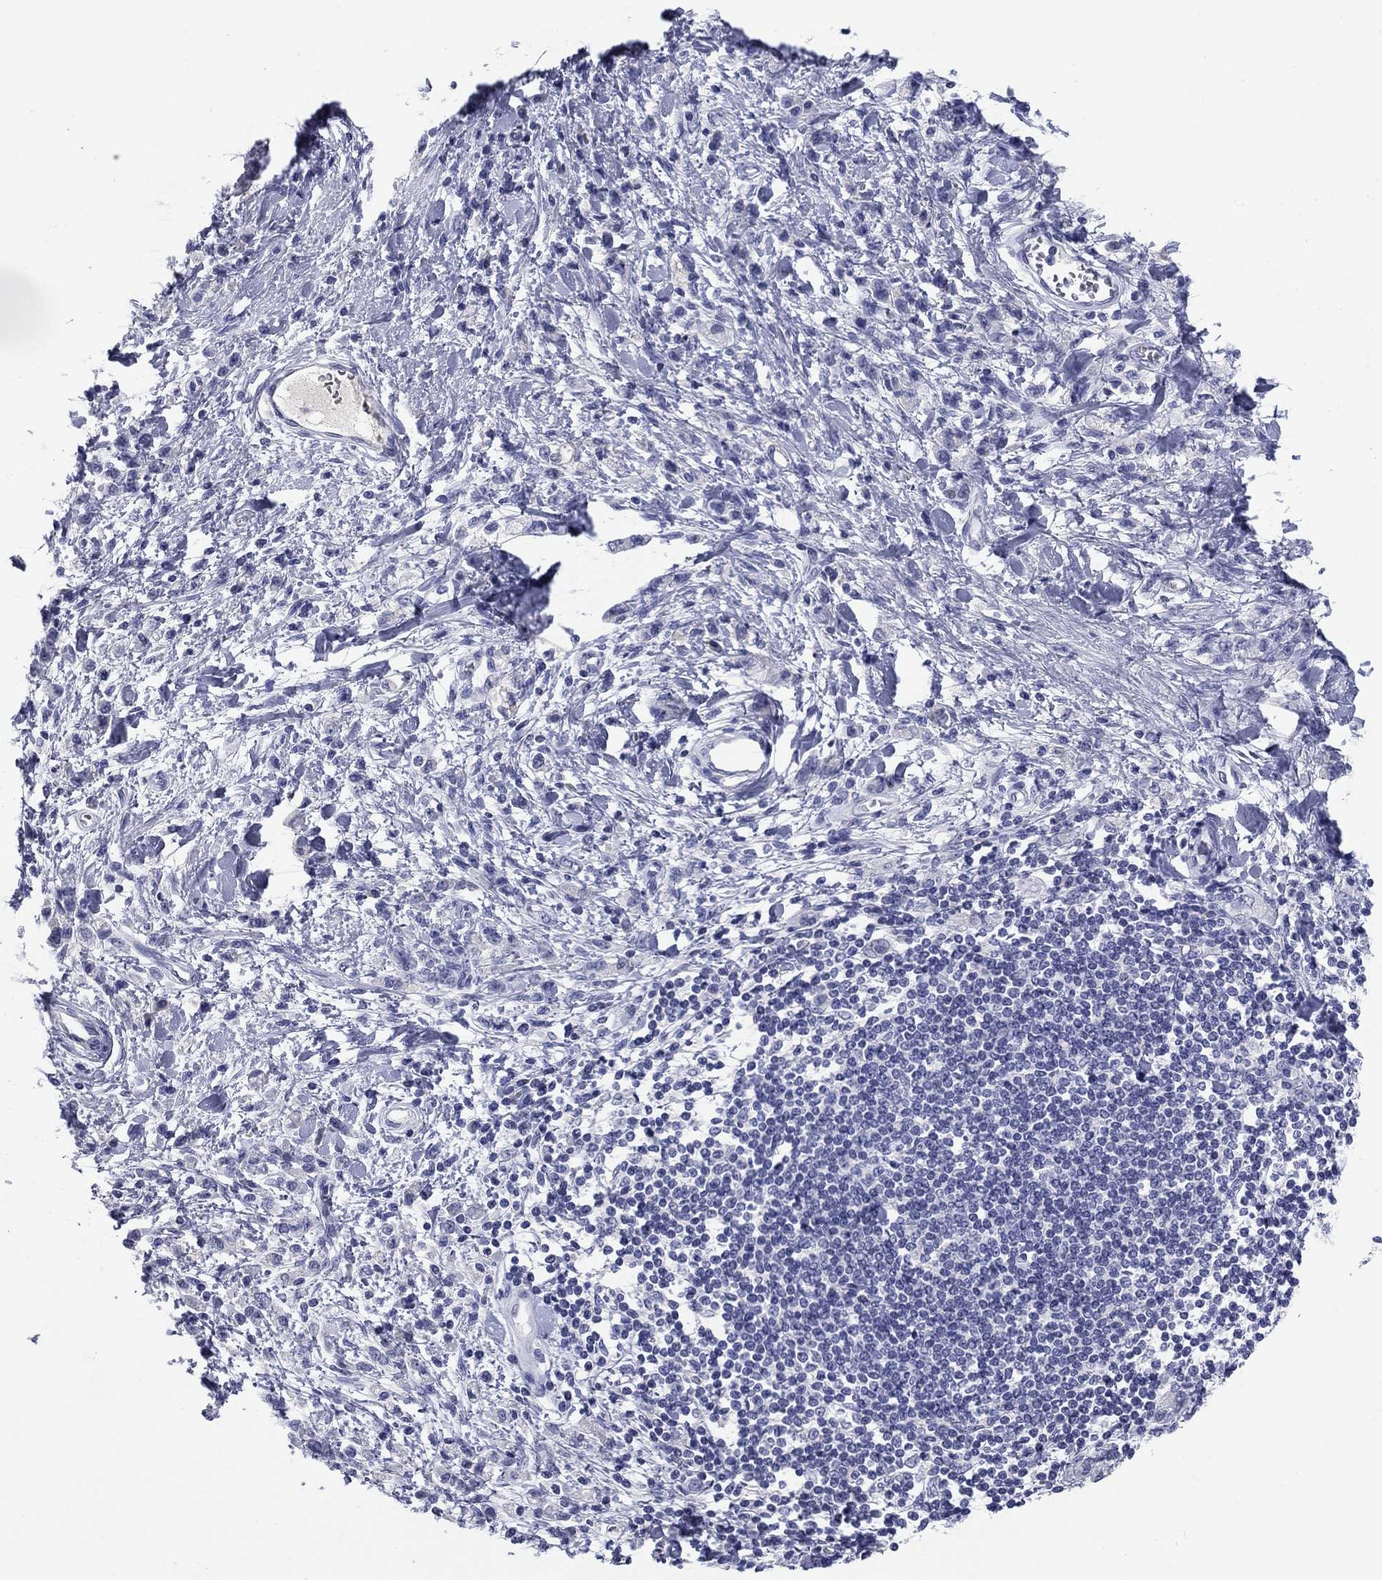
{"staining": {"intensity": "negative", "quantity": "none", "location": "none"}, "tissue": "stomach cancer", "cell_type": "Tumor cells", "image_type": "cancer", "snomed": [{"axis": "morphology", "description": "Adenocarcinoma, NOS"}, {"axis": "topography", "description": "Stomach"}], "caption": "Micrograph shows no significant protein positivity in tumor cells of stomach cancer (adenocarcinoma).", "gene": "KCNH1", "patient": {"sex": "male", "age": 77}}